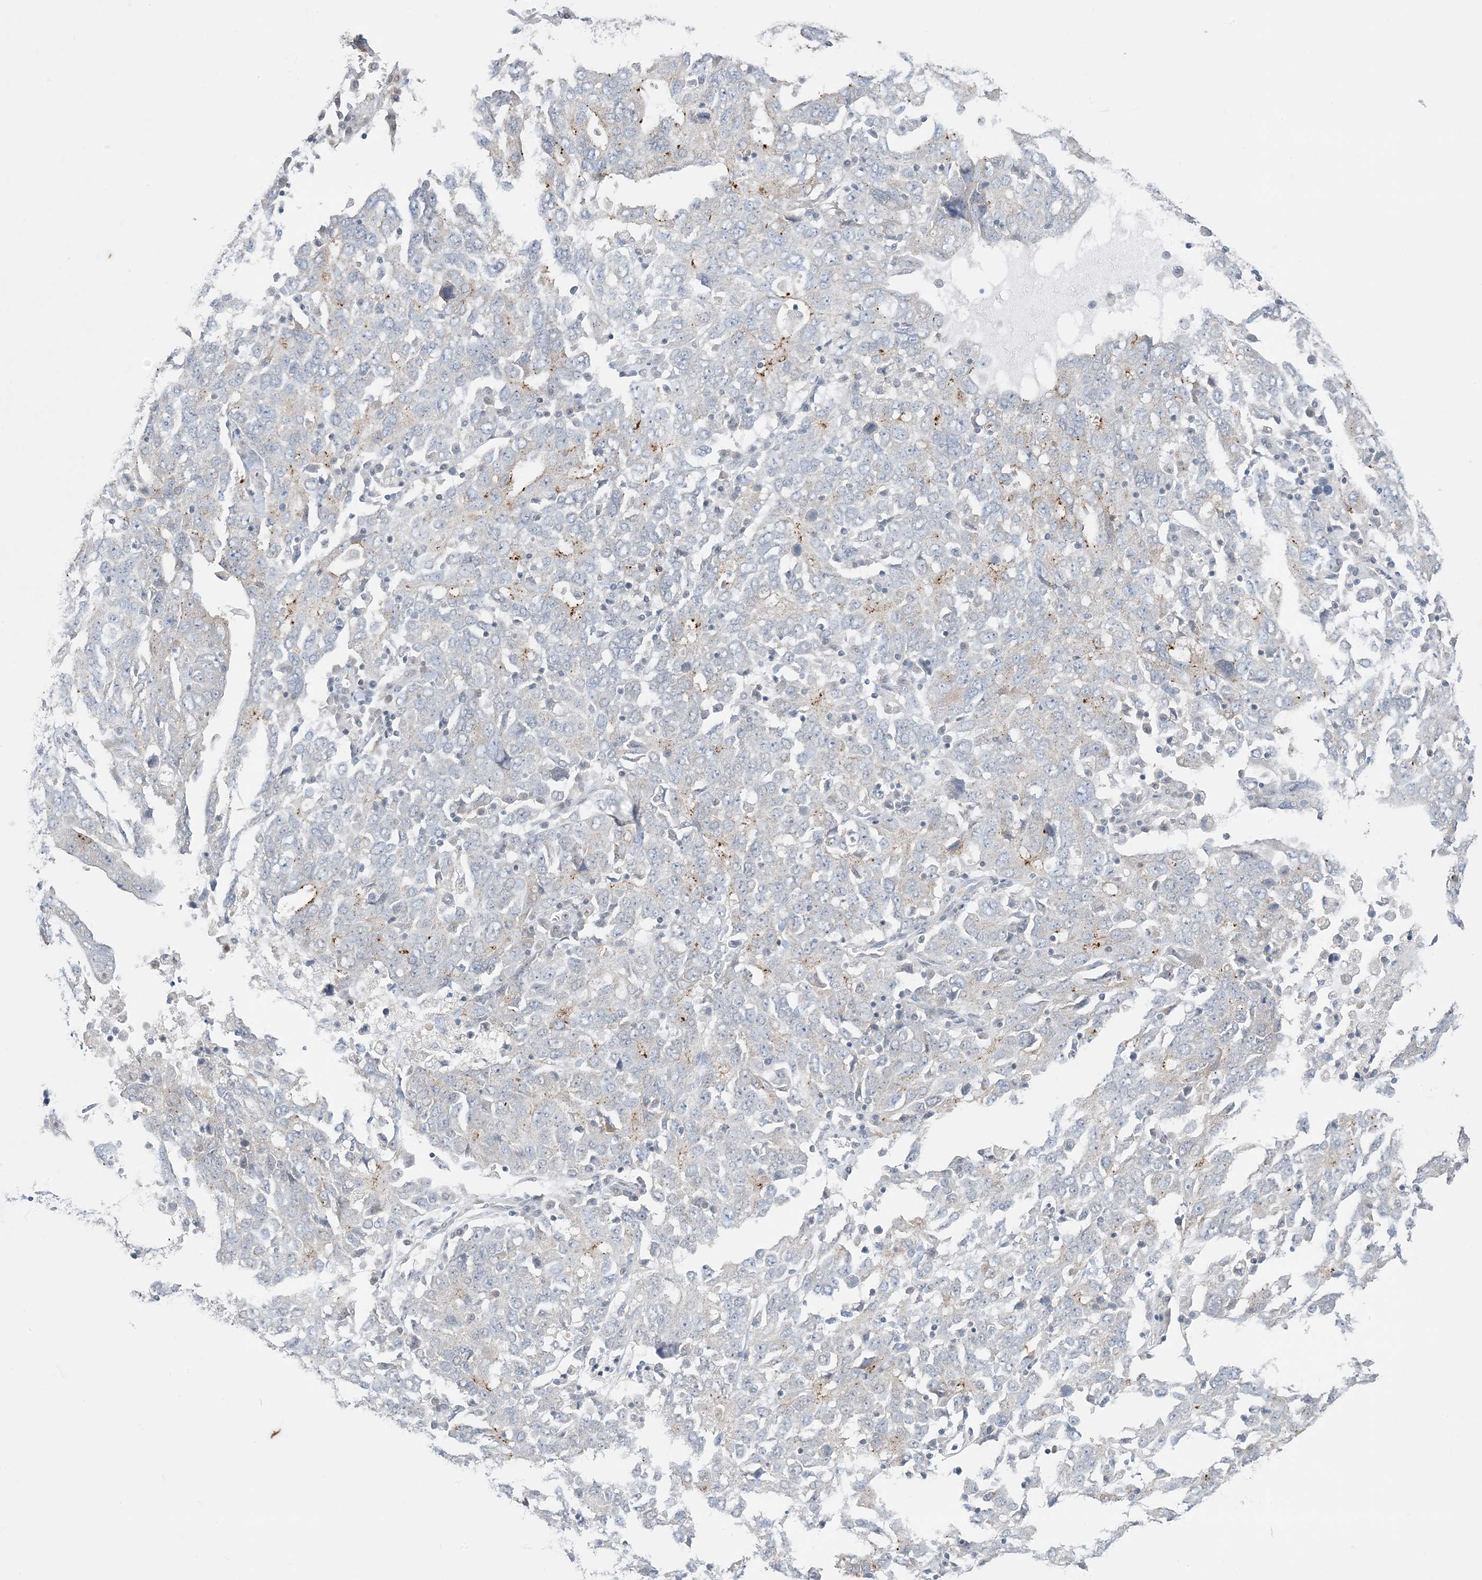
{"staining": {"intensity": "negative", "quantity": "none", "location": "none"}, "tissue": "ovarian cancer", "cell_type": "Tumor cells", "image_type": "cancer", "snomed": [{"axis": "morphology", "description": "Carcinoma, endometroid"}, {"axis": "topography", "description": "Ovary"}], "caption": "An IHC image of ovarian cancer is shown. There is no staining in tumor cells of ovarian cancer.", "gene": "KIF3A", "patient": {"sex": "female", "age": 62}}